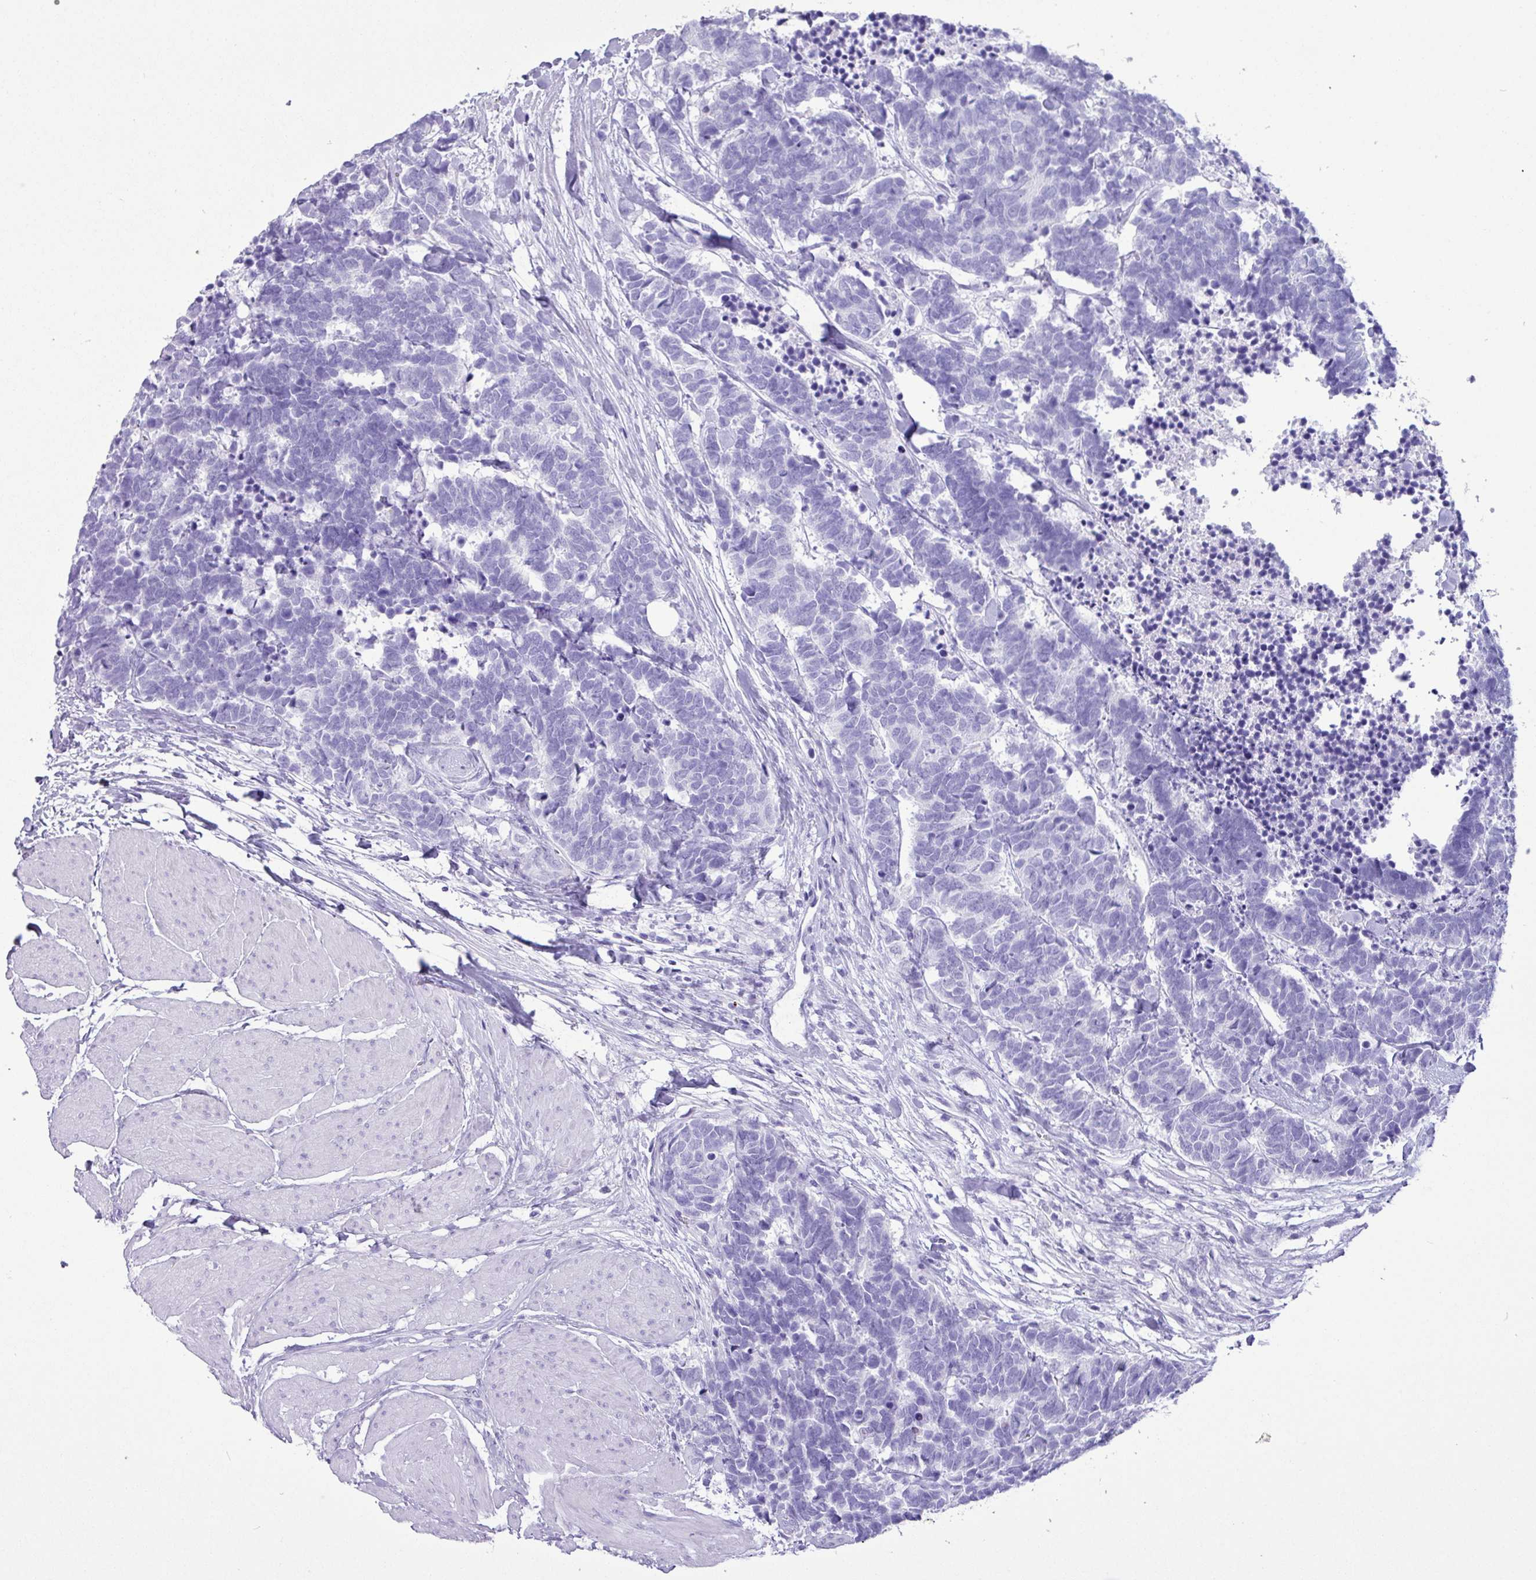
{"staining": {"intensity": "negative", "quantity": "none", "location": "none"}, "tissue": "carcinoid", "cell_type": "Tumor cells", "image_type": "cancer", "snomed": [{"axis": "morphology", "description": "Carcinoma, NOS"}, {"axis": "morphology", "description": "Carcinoid, malignant, NOS"}, {"axis": "topography", "description": "Urinary bladder"}], "caption": "This micrograph is of carcinoid stained with immunohistochemistry (IHC) to label a protein in brown with the nuclei are counter-stained blue. There is no staining in tumor cells.", "gene": "CKMT2", "patient": {"sex": "male", "age": 57}}